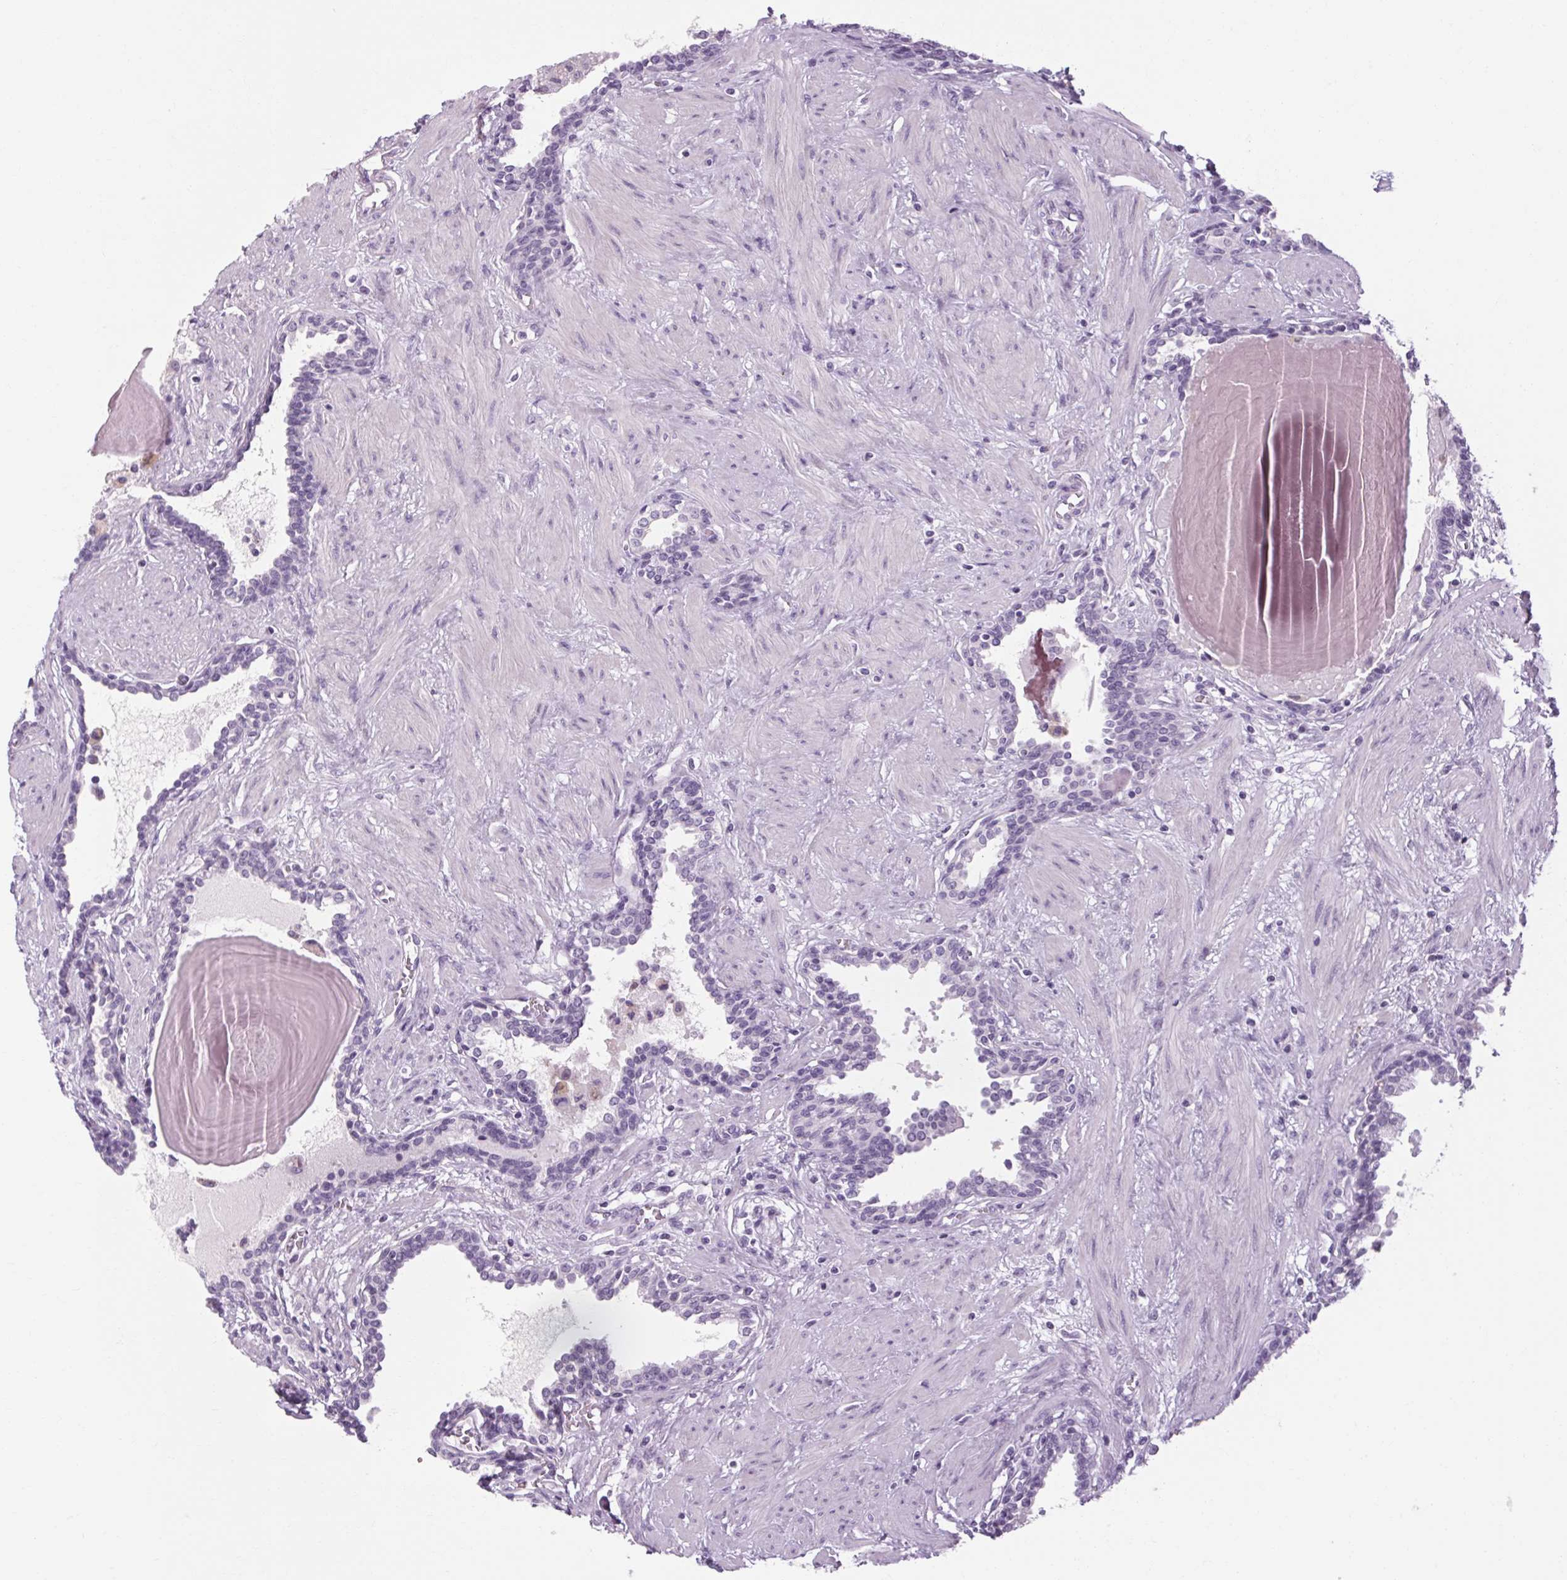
{"staining": {"intensity": "negative", "quantity": "none", "location": "none"}, "tissue": "prostate", "cell_type": "Glandular cells", "image_type": "normal", "snomed": [{"axis": "morphology", "description": "Normal tissue, NOS"}, {"axis": "topography", "description": "Prostate"}], "caption": "Glandular cells show no significant staining in normal prostate.", "gene": "POMC", "patient": {"sex": "male", "age": 55}}